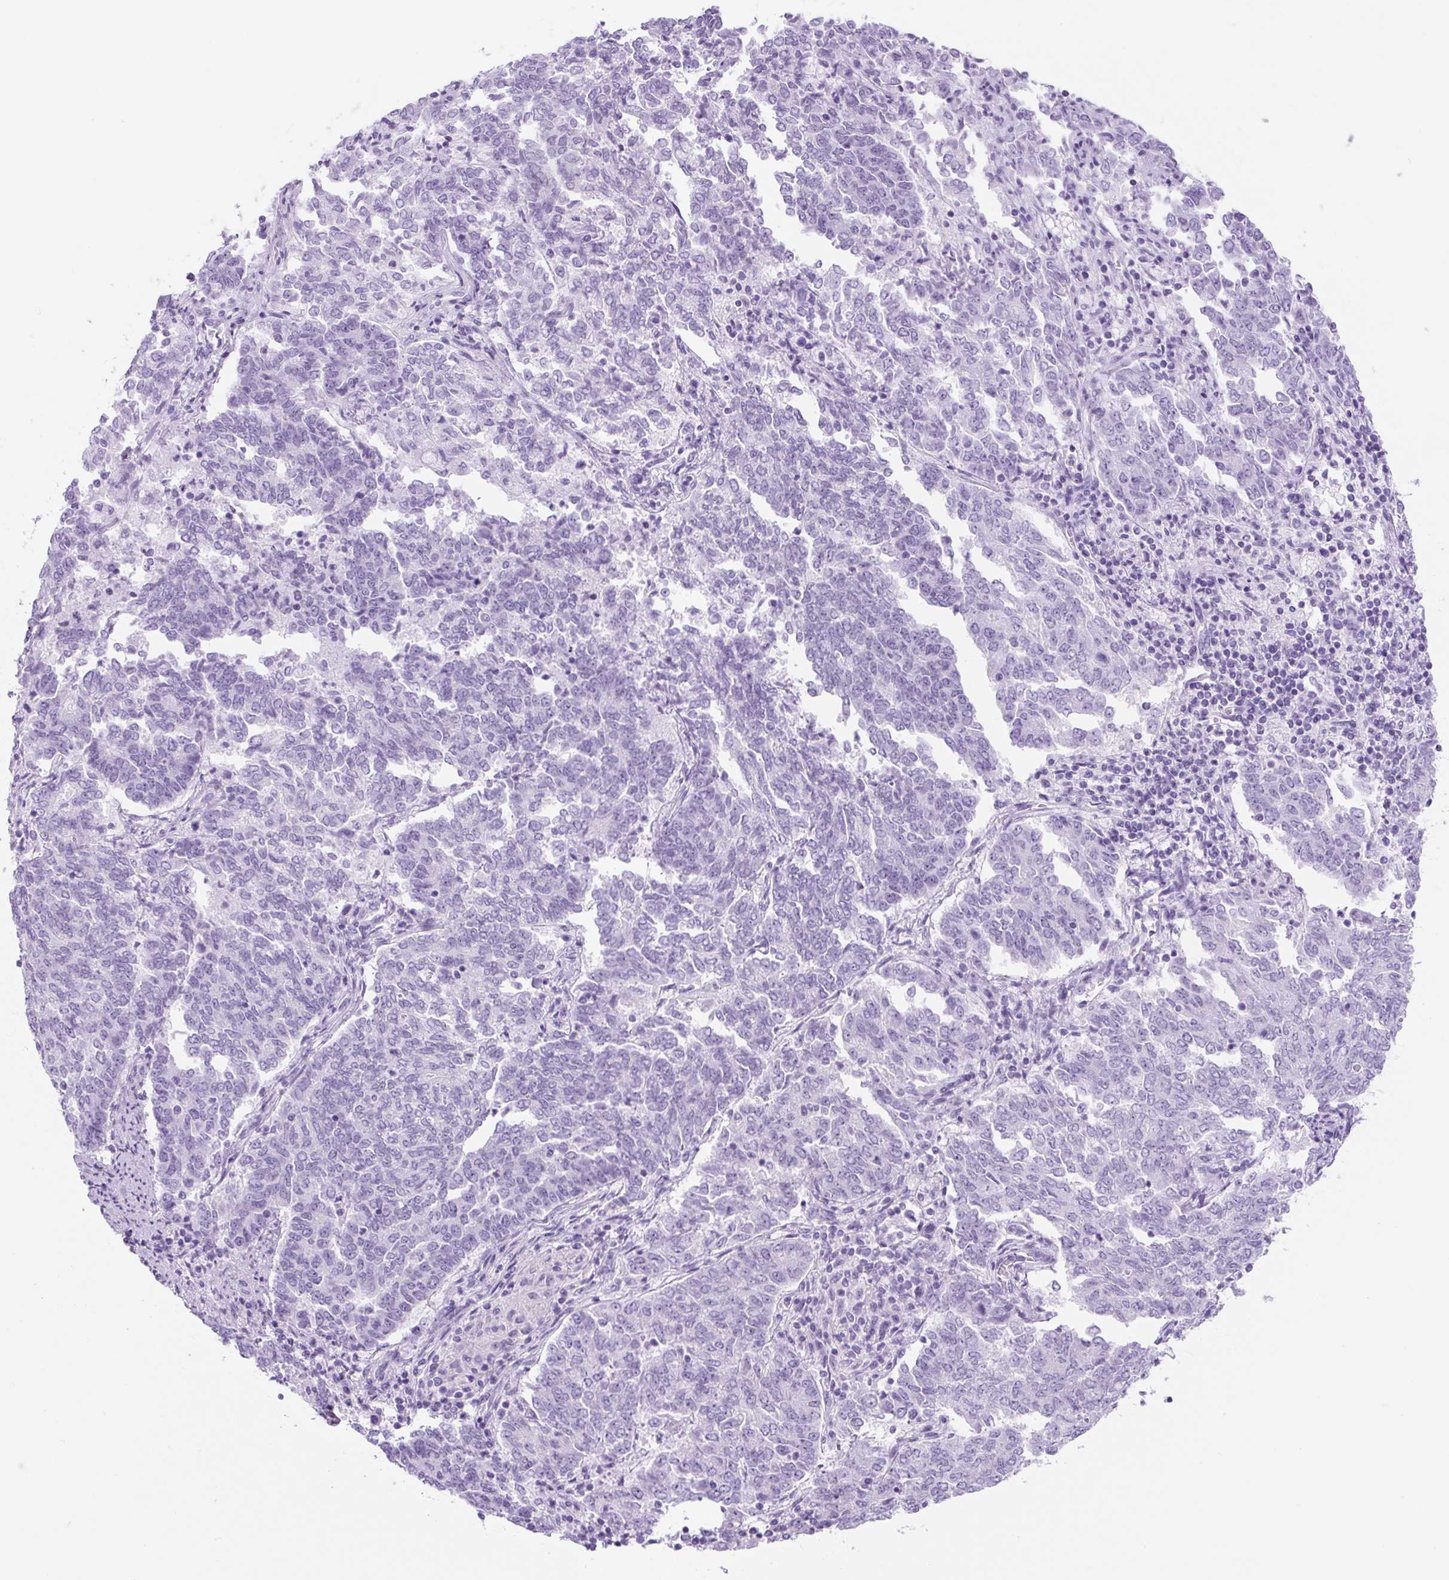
{"staining": {"intensity": "negative", "quantity": "none", "location": "none"}, "tissue": "endometrial cancer", "cell_type": "Tumor cells", "image_type": "cancer", "snomed": [{"axis": "morphology", "description": "Adenocarcinoma, NOS"}, {"axis": "topography", "description": "Endometrium"}], "caption": "The micrograph exhibits no significant positivity in tumor cells of endometrial cancer (adenocarcinoma). (Immunohistochemistry (ihc), brightfield microscopy, high magnification).", "gene": "UBL3", "patient": {"sex": "female", "age": 80}}